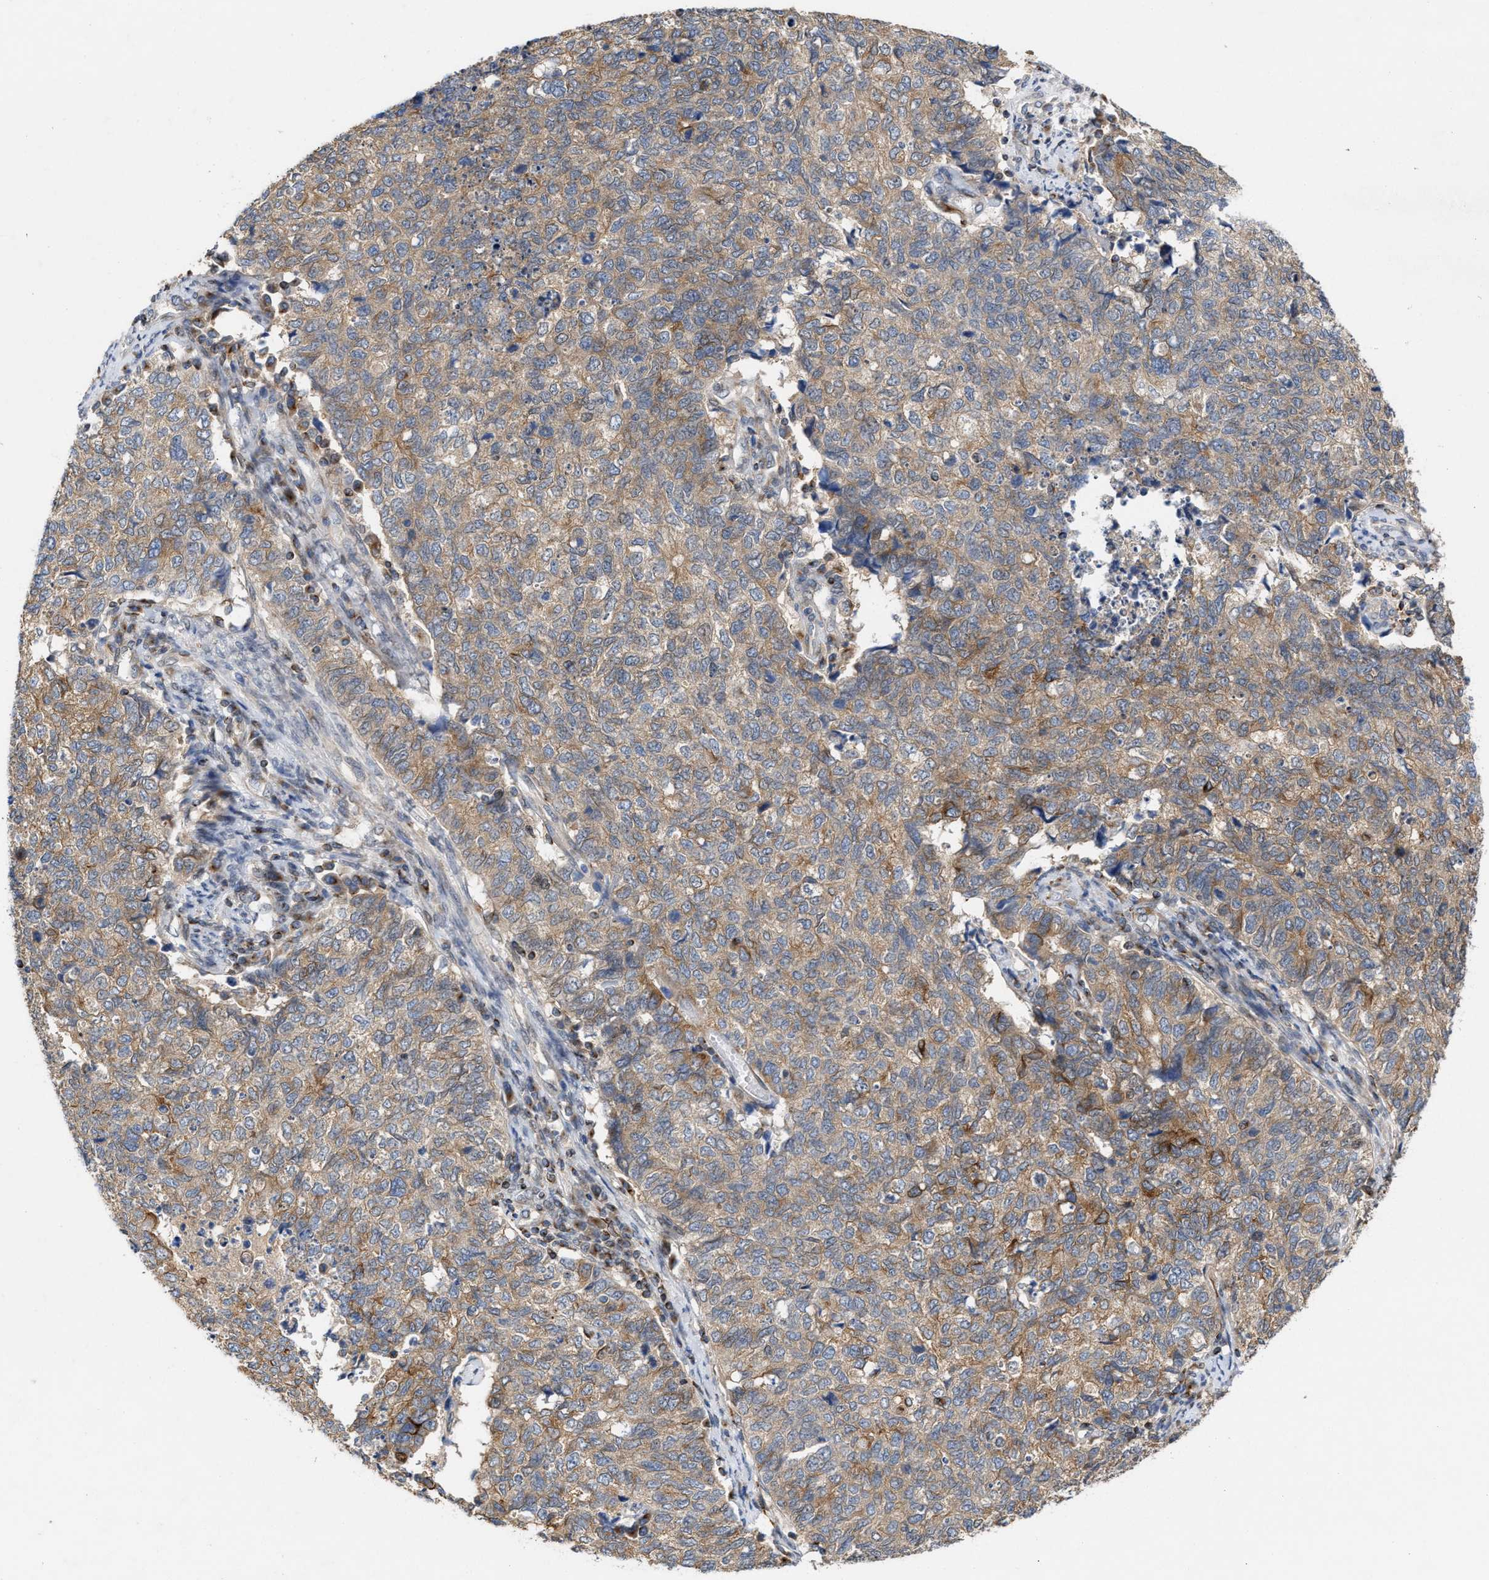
{"staining": {"intensity": "weak", "quantity": ">75%", "location": "cytoplasmic/membranous"}, "tissue": "cervical cancer", "cell_type": "Tumor cells", "image_type": "cancer", "snomed": [{"axis": "morphology", "description": "Squamous cell carcinoma, NOS"}, {"axis": "topography", "description": "Cervix"}], "caption": "There is low levels of weak cytoplasmic/membranous positivity in tumor cells of squamous cell carcinoma (cervical), as demonstrated by immunohistochemical staining (brown color).", "gene": "BBLN", "patient": {"sex": "female", "age": 63}}